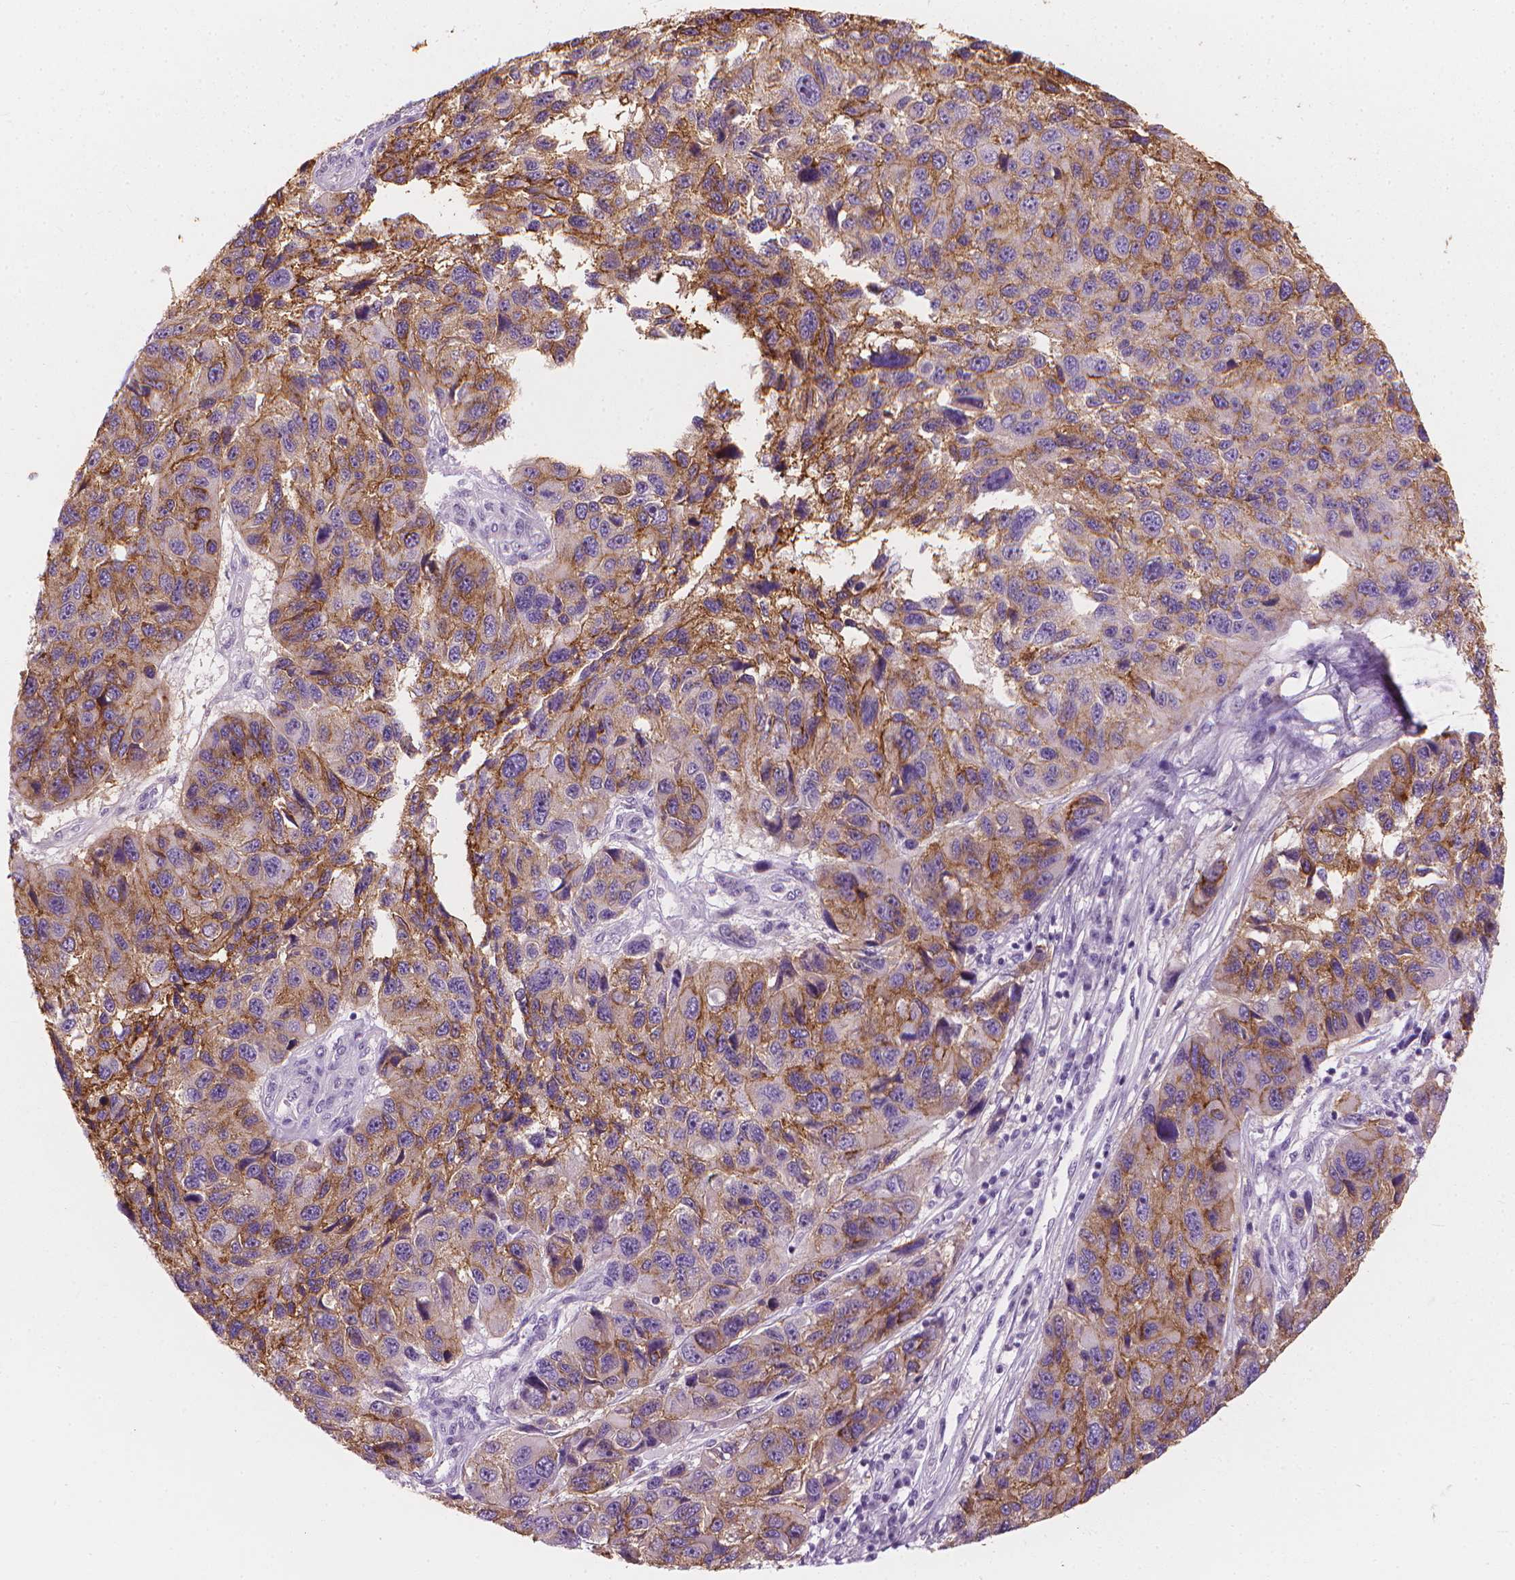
{"staining": {"intensity": "moderate", "quantity": "25%-75%", "location": "cytoplasmic/membranous"}, "tissue": "melanoma", "cell_type": "Tumor cells", "image_type": "cancer", "snomed": [{"axis": "morphology", "description": "Malignant melanoma, NOS"}, {"axis": "topography", "description": "Skin"}], "caption": "Brown immunohistochemical staining in melanoma shows moderate cytoplasmic/membranous positivity in about 25%-75% of tumor cells.", "gene": "GPRC5A", "patient": {"sex": "male", "age": 53}}